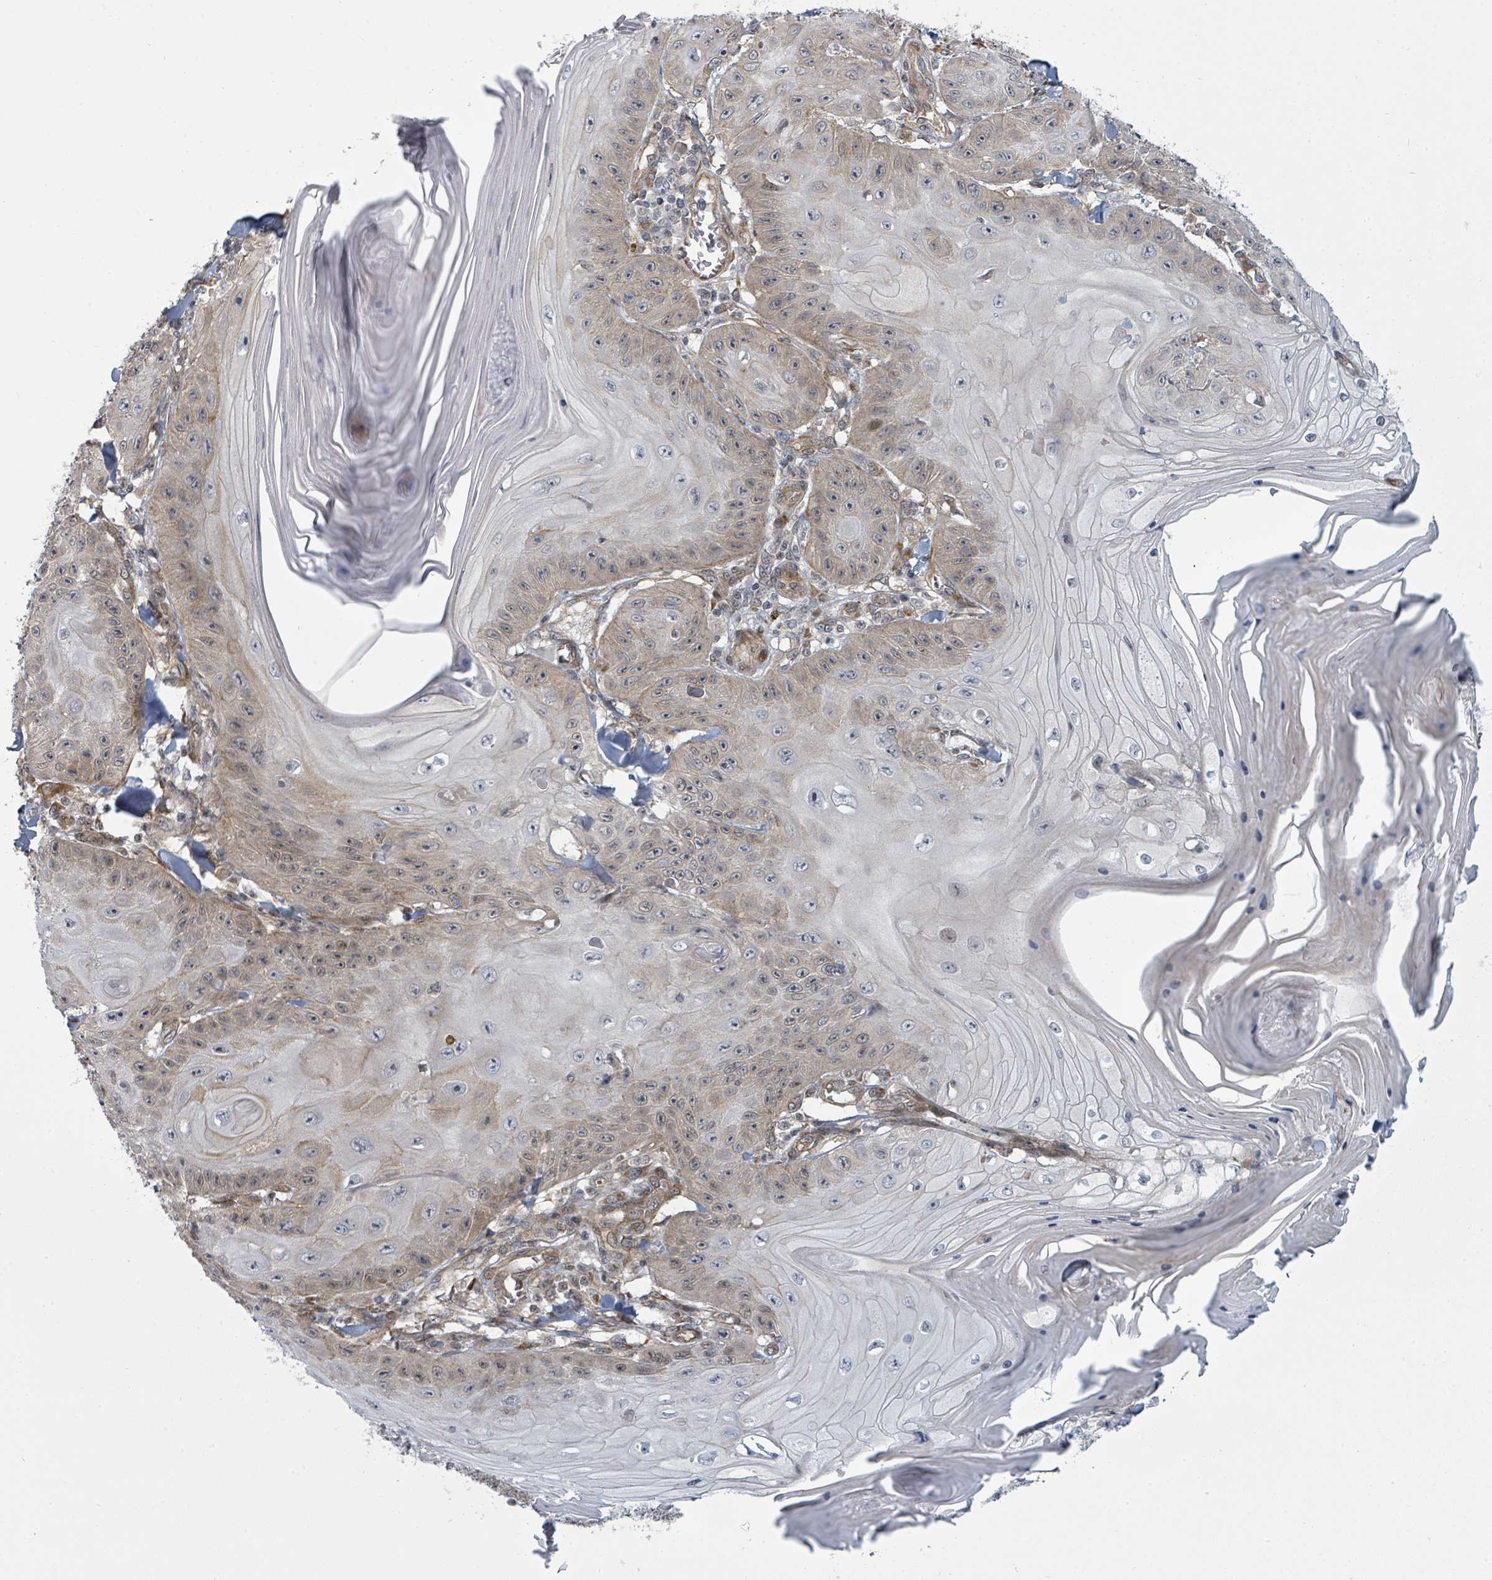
{"staining": {"intensity": "moderate", "quantity": "25%-75%", "location": "cytoplasmic/membranous,nuclear"}, "tissue": "skin cancer", "cell_type": "Tumor cells", "image_type": "cancer", "snomed": [{"axis": "morphology", "description": "Squamous cell carcinoma, NOS"}, {"axis": "topography", "description": "Skin"}], "caption": "The micrograph shows staining of skin cancer, revealing moderate cytoplasmic/membranous and nuclear protein expression (brown color) within tumor cells. Nuclei are stained in blue.", "gene": "PSMG2", "patient": {"sex": "female", "age": 78}}